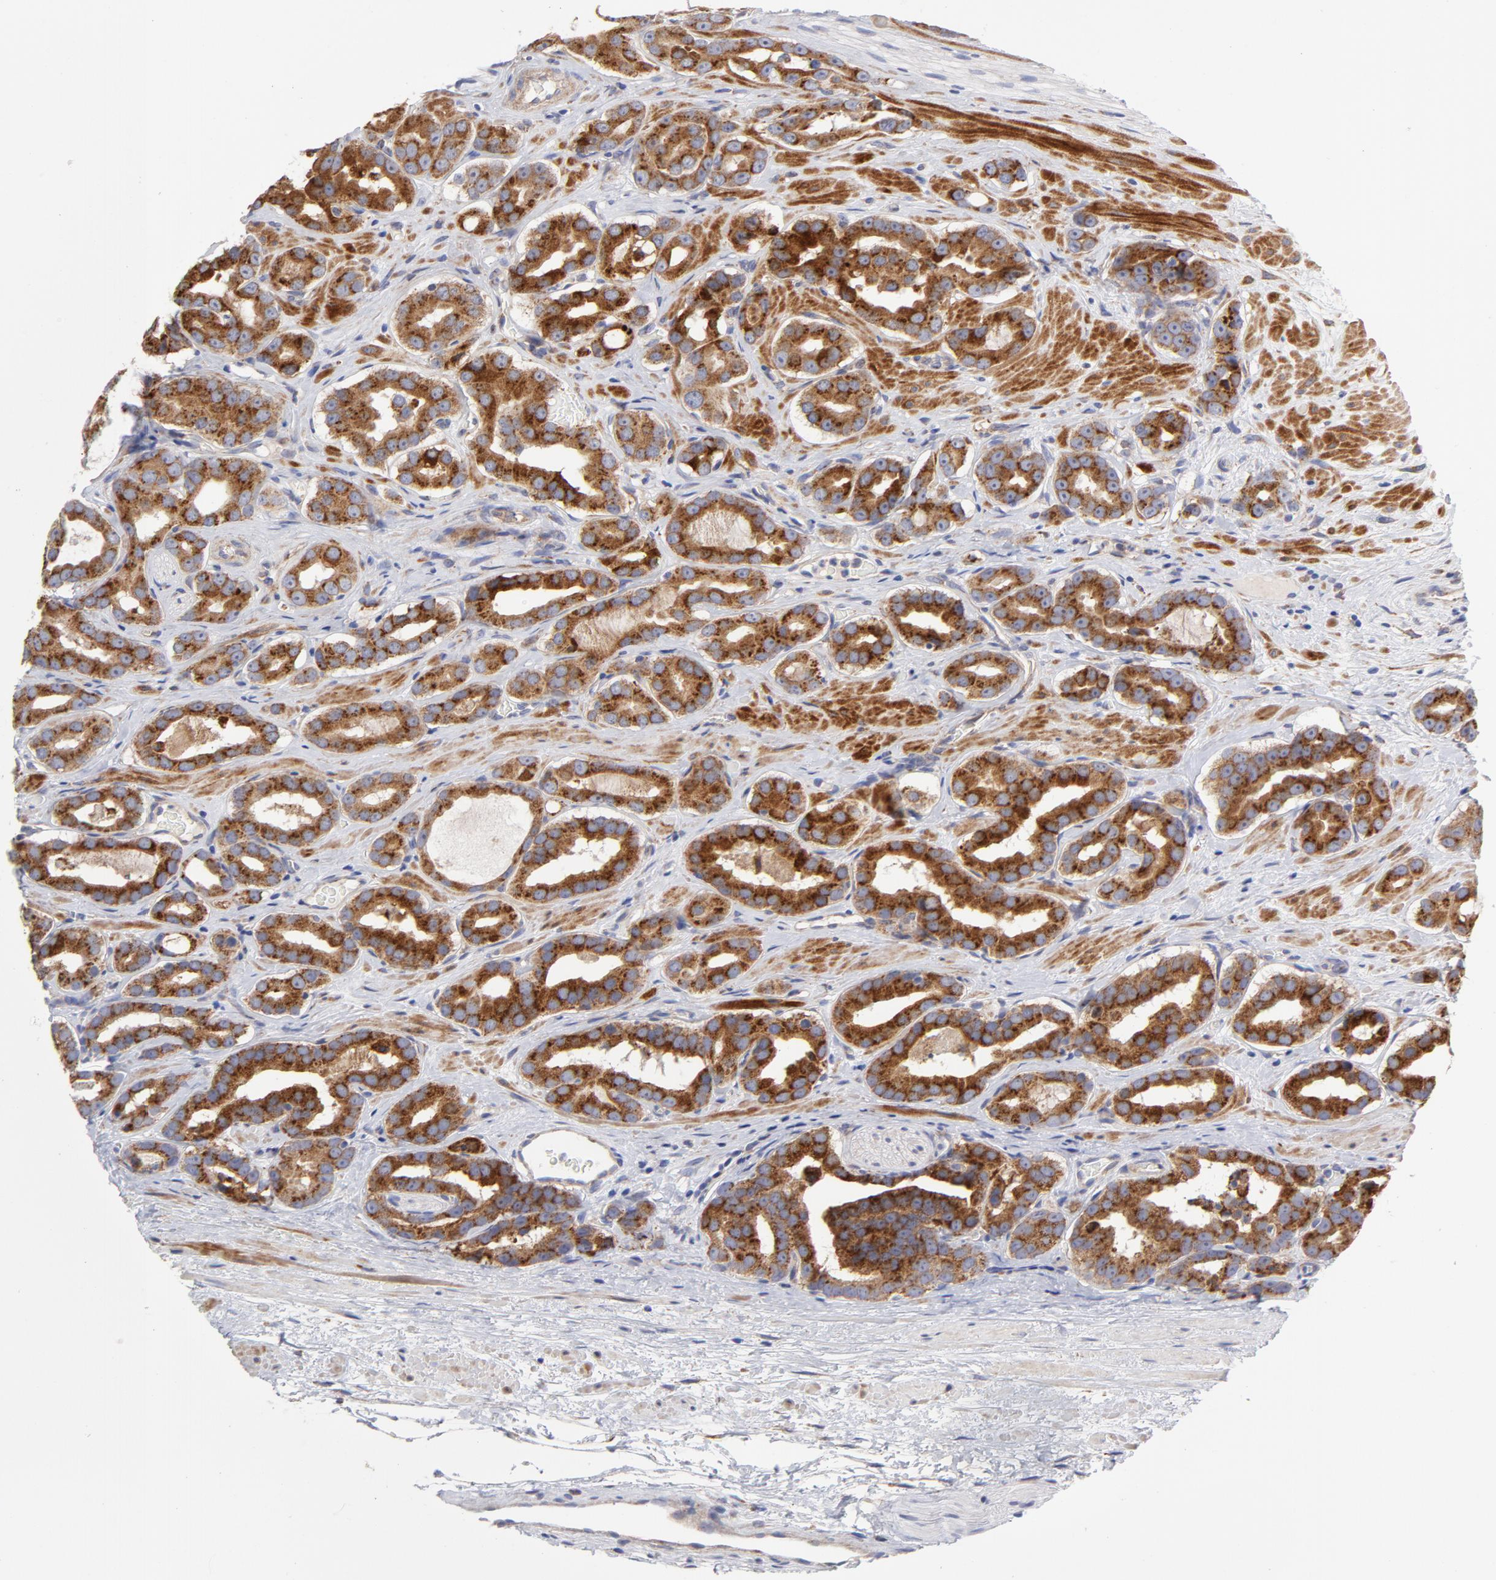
{"staining": {"intensity": "strong", "quantity": ">75%", "location": "cytoplasmic/membranous"}, "tissue": "prostate cancer", "cell_type": "Tumor cells", "image_type": "cancer", "snomed": [{"axis": "morphology", "description": "Adenocarcinoma, Low grade"}, {"axis": "topography", "description": "Prostate"}], "caption": "A brown stain highlights strong cytoplasmic/membranous staining of a protein in human prostate adenocarcinoma (low-grade) tumor cells.", "gene": "RAPGEF3", "patient": {"sex": "male", "age": 59}}